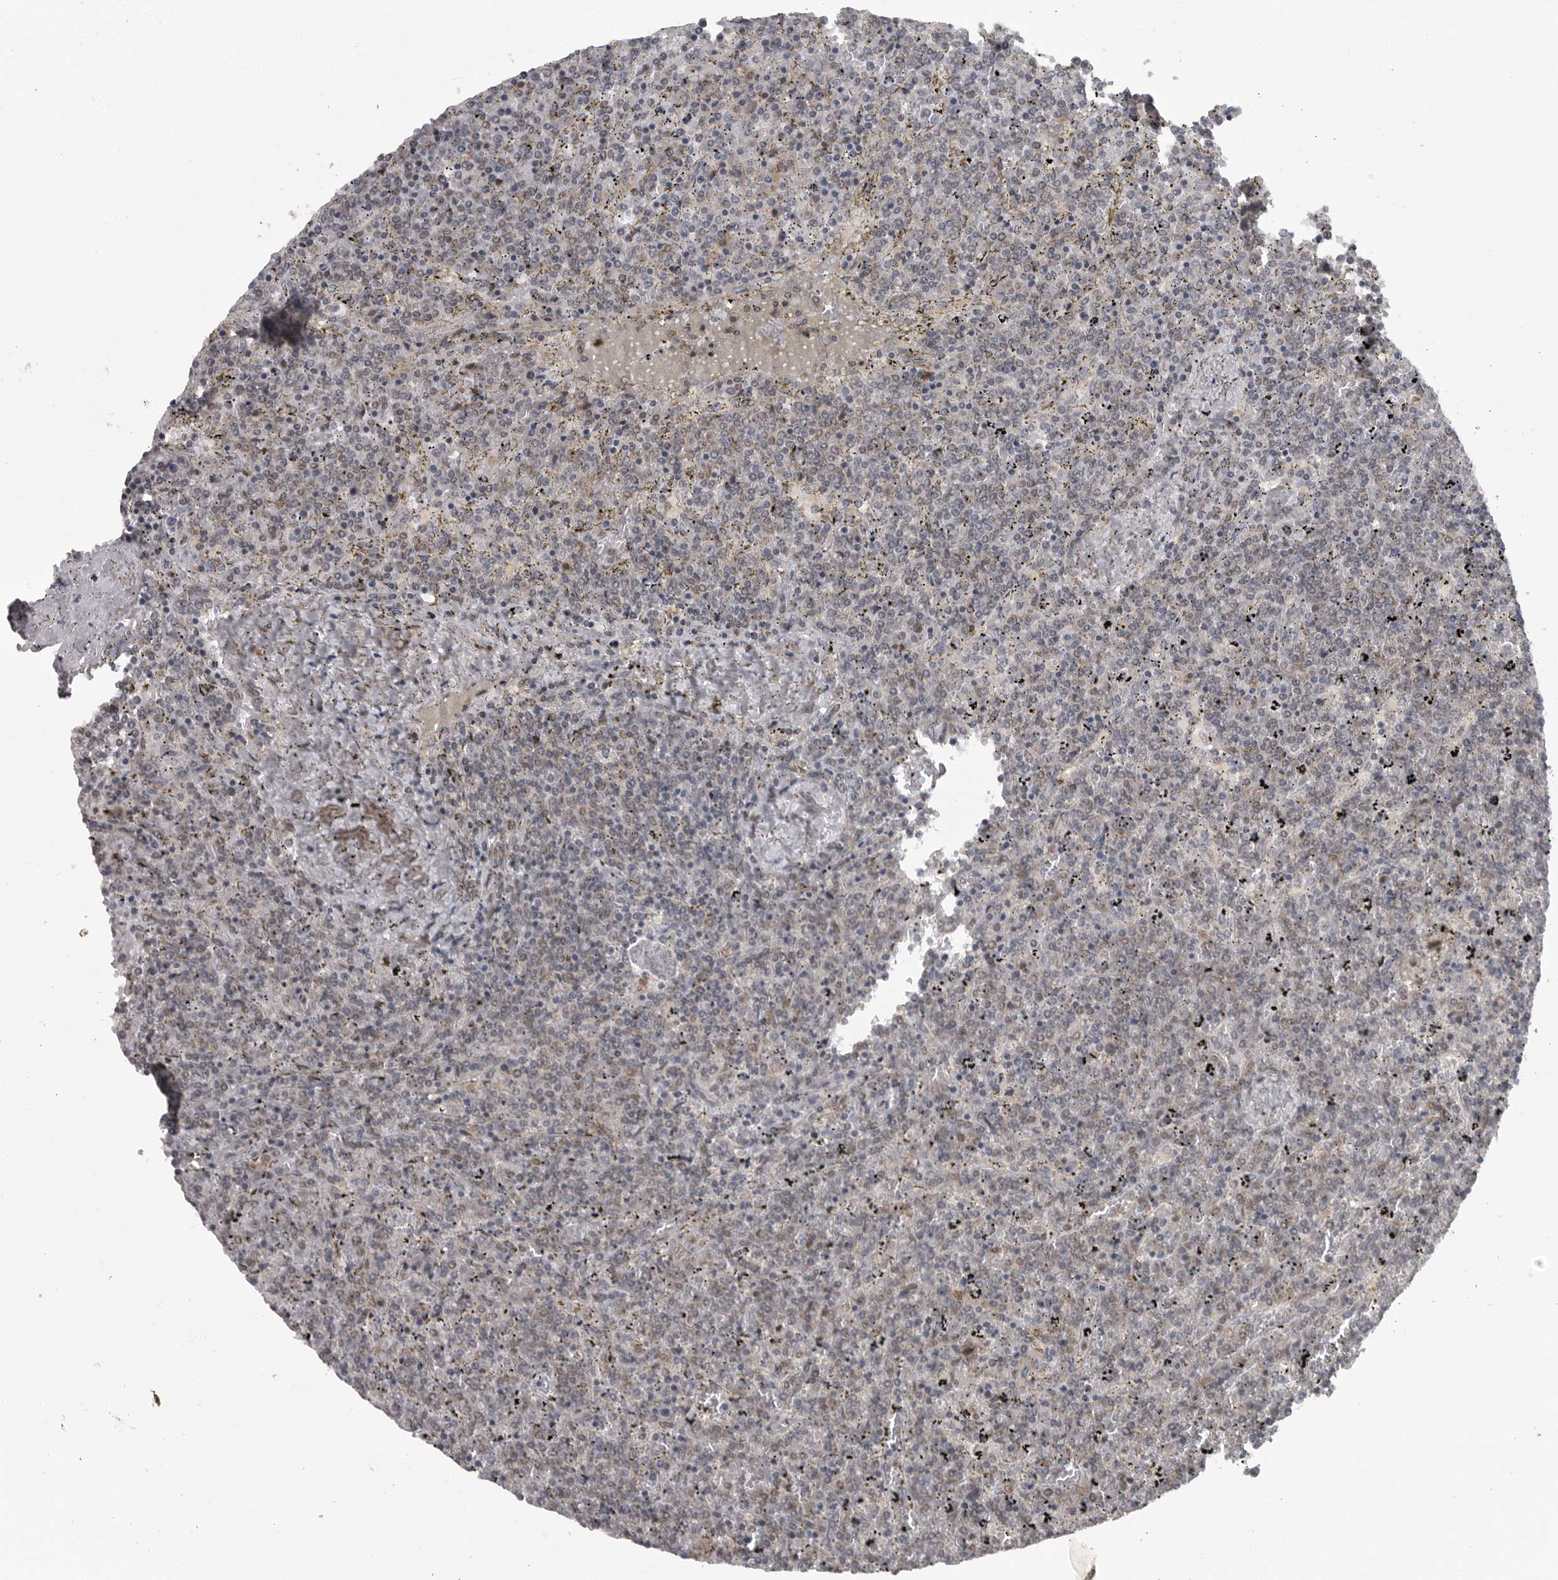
{"staining": {"intensity": "negative", "quantity": "none", "location": "none"}, "tissue": "lymphoma", "cell_type": "Tumor cells", "image_type": "cancer", "snomed": [{"axis": "morphology", "description": "Malignant lymphoma, non-Hodgkin's type, Low grade"}, {"axis": "topography", "description": "Spleen"}], "caption": "Tumor cells show no significant positivity in low-grade malignant lymphoma, non-Hodgkin's type.", "gene": "PPP1R9A", "patient": {"sex": "female", "age": 19}}